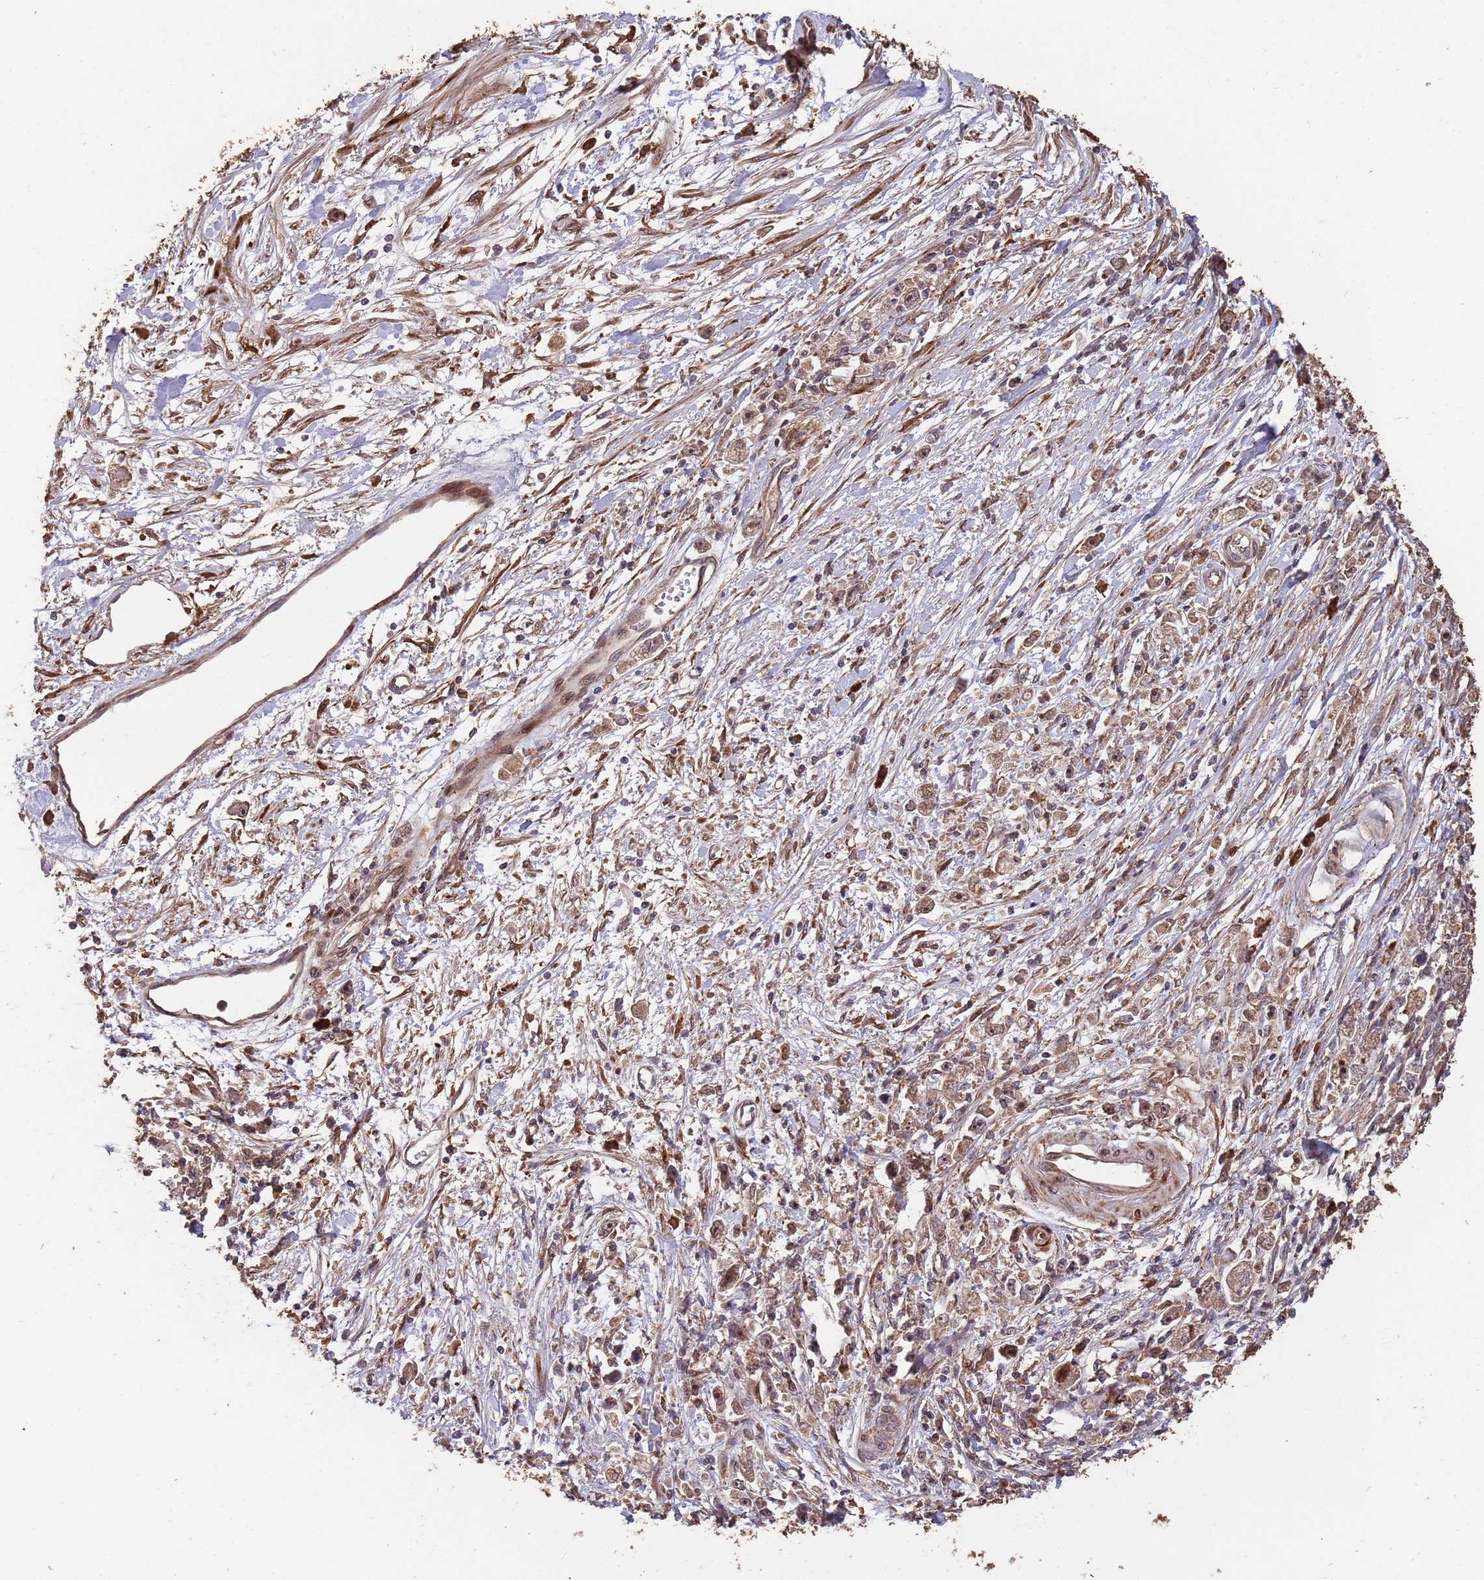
{"staining": {"intensity": "moderate", "quantity": ">75%", "location": "cytoplasmic/membranous"}, "tissue": "stomach cancer", "cell_type": "Tumor cells", "image_type": "cancer", "snomed": [{"axis": "morphology", "description": "Adenocarcinoma, NOS"}, {"axis": "topography", "description": "Stomach"}], "caption": "Stomach cancer stained for a protein (brown) demonstrates moderate cytoplasmic/membranous positive positivity in about >75% of tumor cells.", "gene": "ZNF428", "patient": {"sex": "female", "age": 59}}